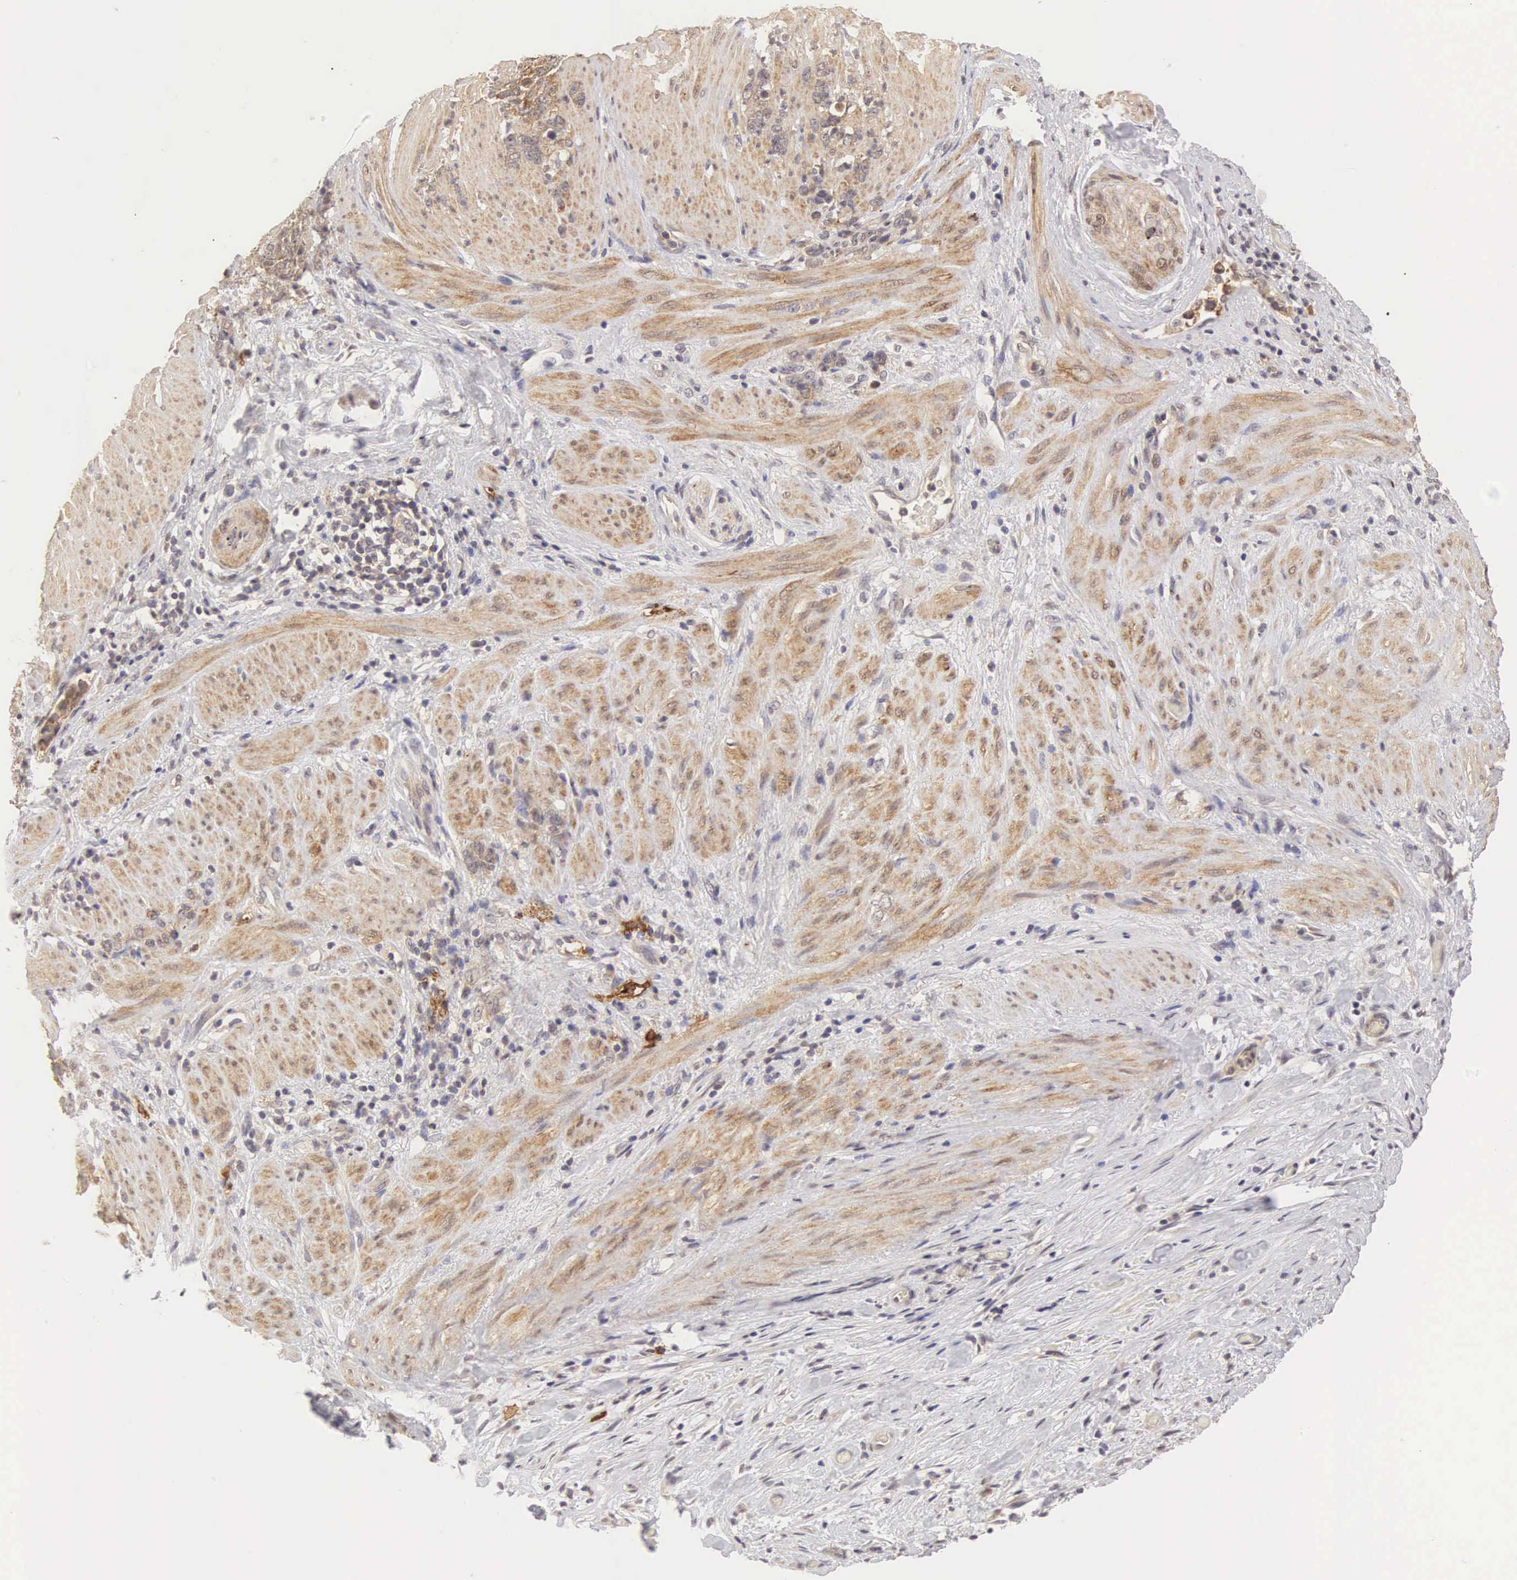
{"staining": {"intensity": "weak", "quantity": ">75%", "location": "cytoplasmic/membranous"}, "tissue": "stomach cancer", "cell_type": "Tumor cells", "image_type": "cancer", "snomed": [{"axis": "morphology", "description": "Adenocarcinoma, NOS"}, {"axis": "topography", "description": "Stomach, lower"}], "caption": "IHC (DAB) staining of stomach cancer (adenocarcinoma) shows weak cytoplasmic/membranous protein expression in approximately >75% of tumor cells.", "gene": "CD1A", "patient": {"sex": "male", "age": 88}}